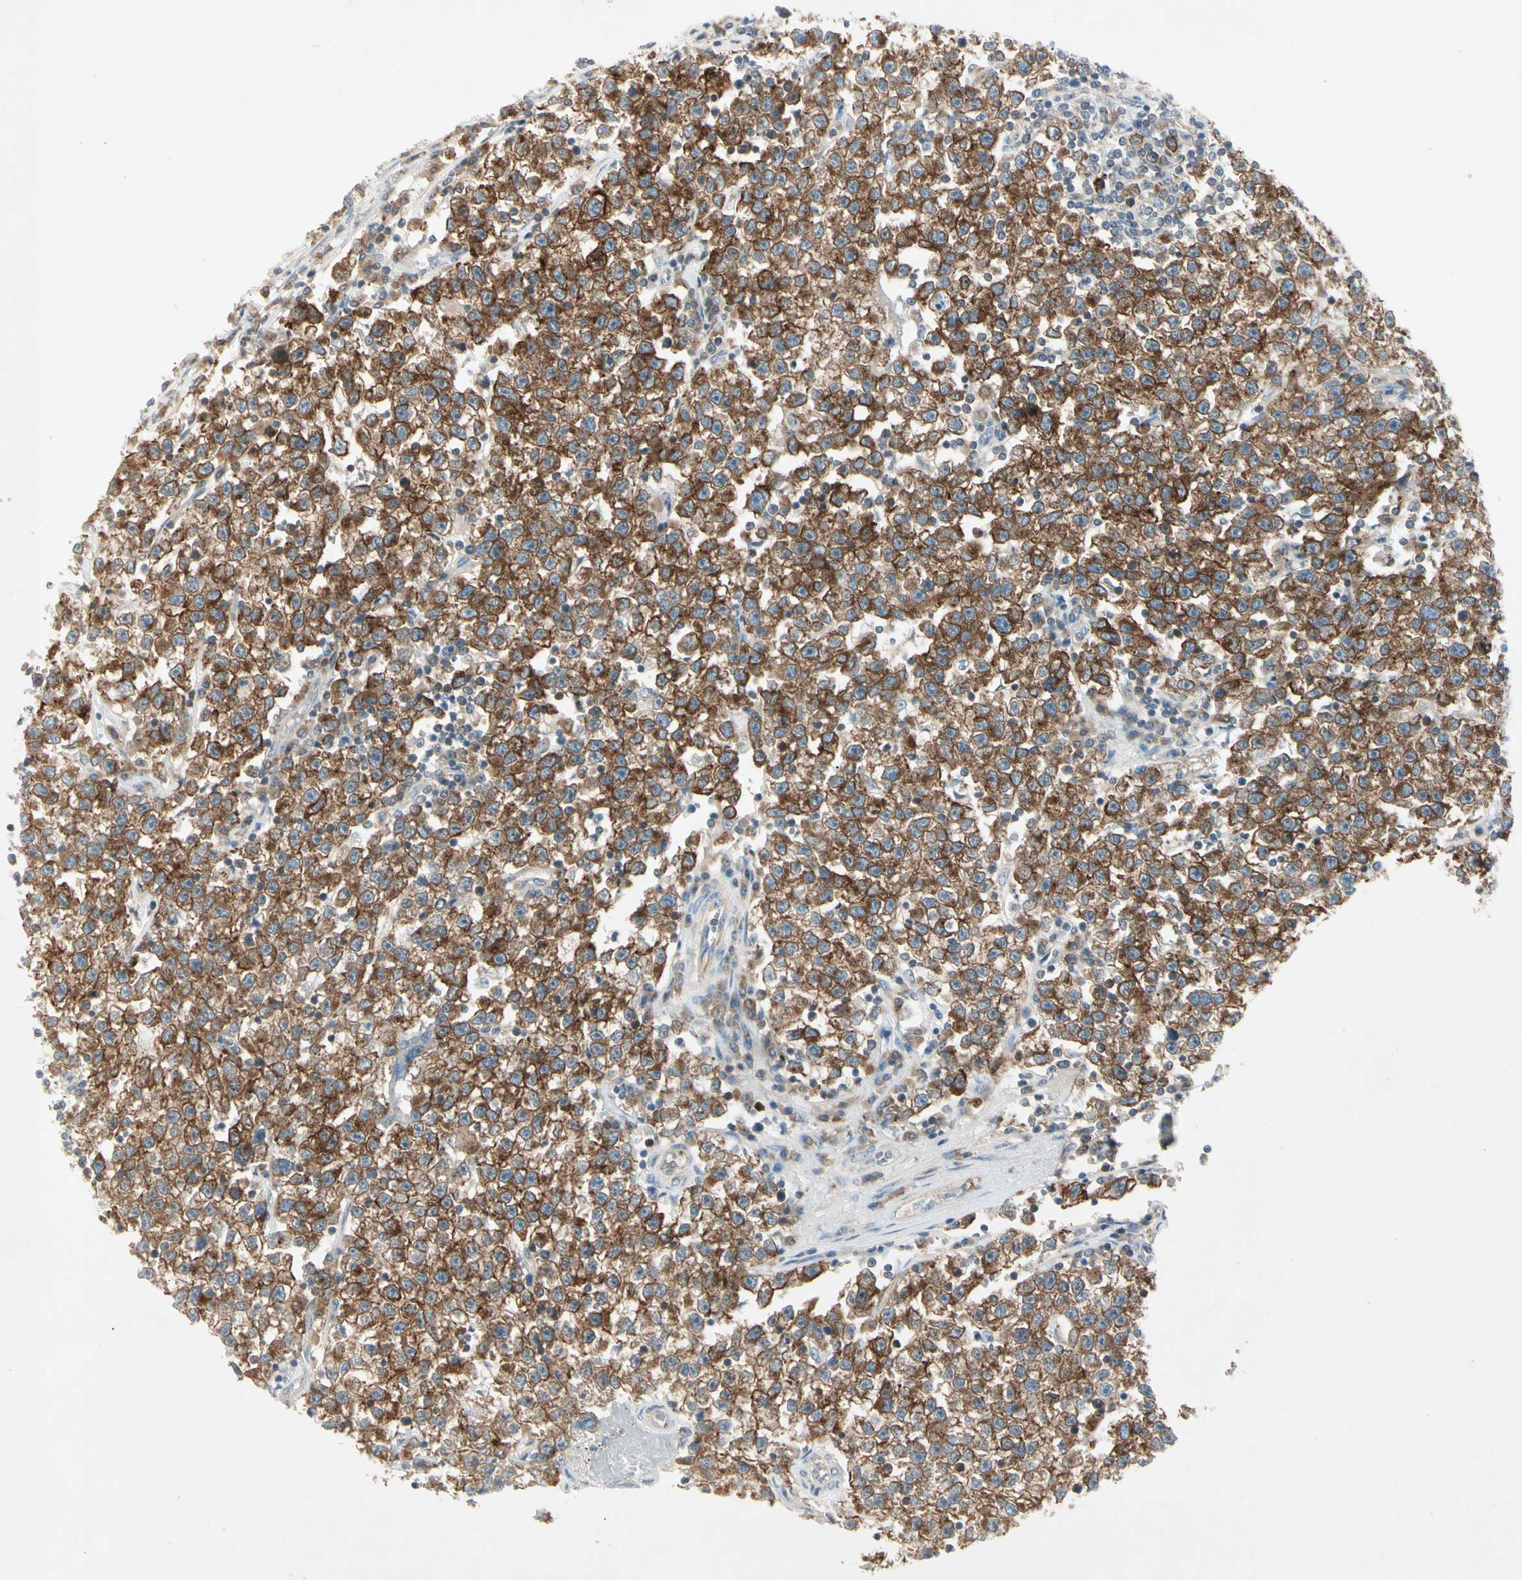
{"staining": {"intensity": "strong", "quantity": ">75%", "location": "cytoplasmic/membranous"}, "tissue": "testis cancer", "cell_type": "Tumor cells", "image_type": "cancer", "snomed": [{"axis": "morphology", "description": "Seminoma, NOS"}, {"axis": "topography", "description": "Testis"}], "caption": "Strong cytoplasmic/membranous protein staining is appreciated in approximately >75% of tumor cells in testis cancer.", "gene": "IL1R1", "patient": {"sex": "male", "age": 22}}